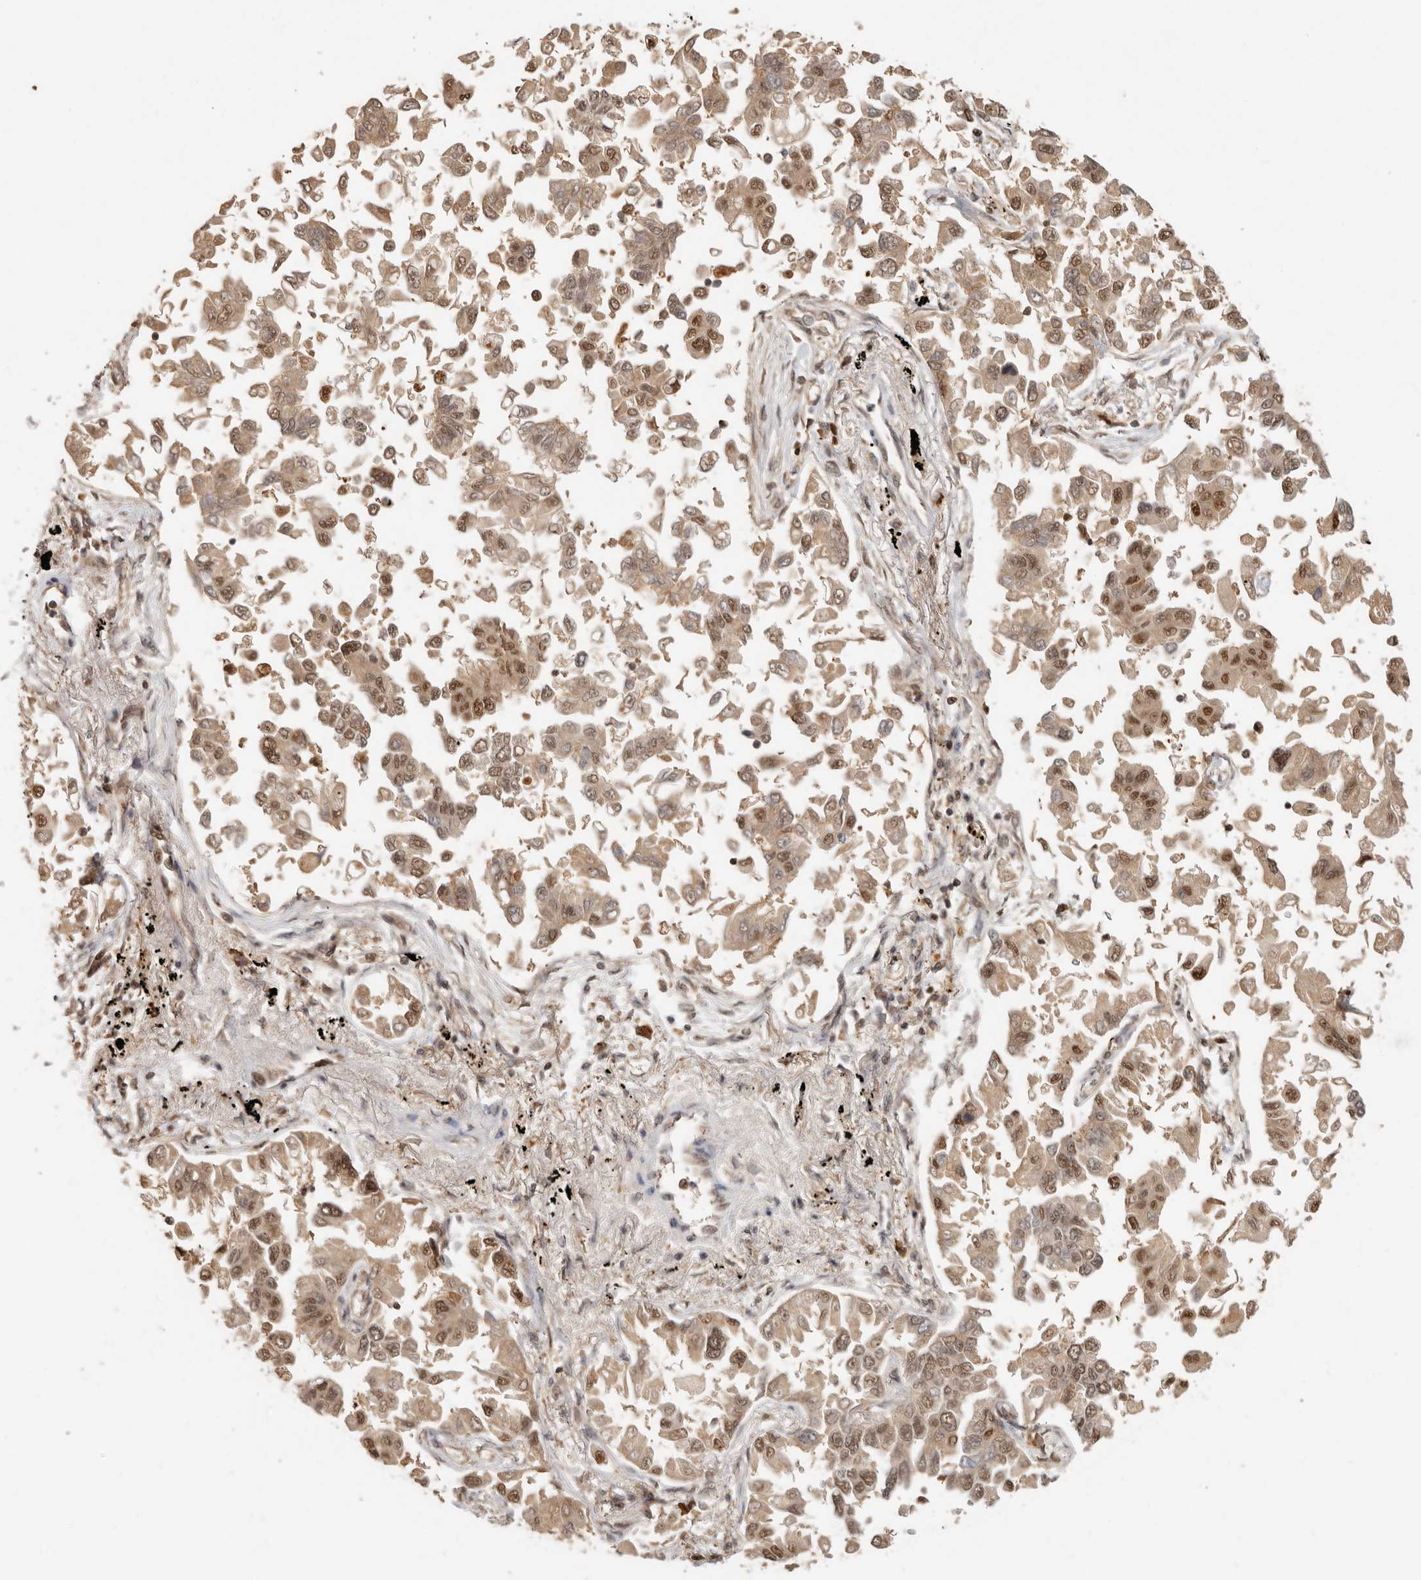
{"staining": {"intensity": "moderate", "quantity": ">75%", "location": "cytoplasmic/membranous,nuclear"}, "tissue": "lung cancer", "cell_type": "Tumor cells", "image_type": "cancer", "snomed": [{"axis": "morphology", "description": "Adenocarcinoma, NOS"}, {"axis": "topography", "description": "Lung"}], "caption": "Lung cancer (adenocarcinoma) stained for a protein (brown) reveals moderate cytoplasmic/membranous and nuclear positive positivity in about >75% of tumor cells.", "gene": "PSMA5", "patient": {"sex": "female", "age": 67}}